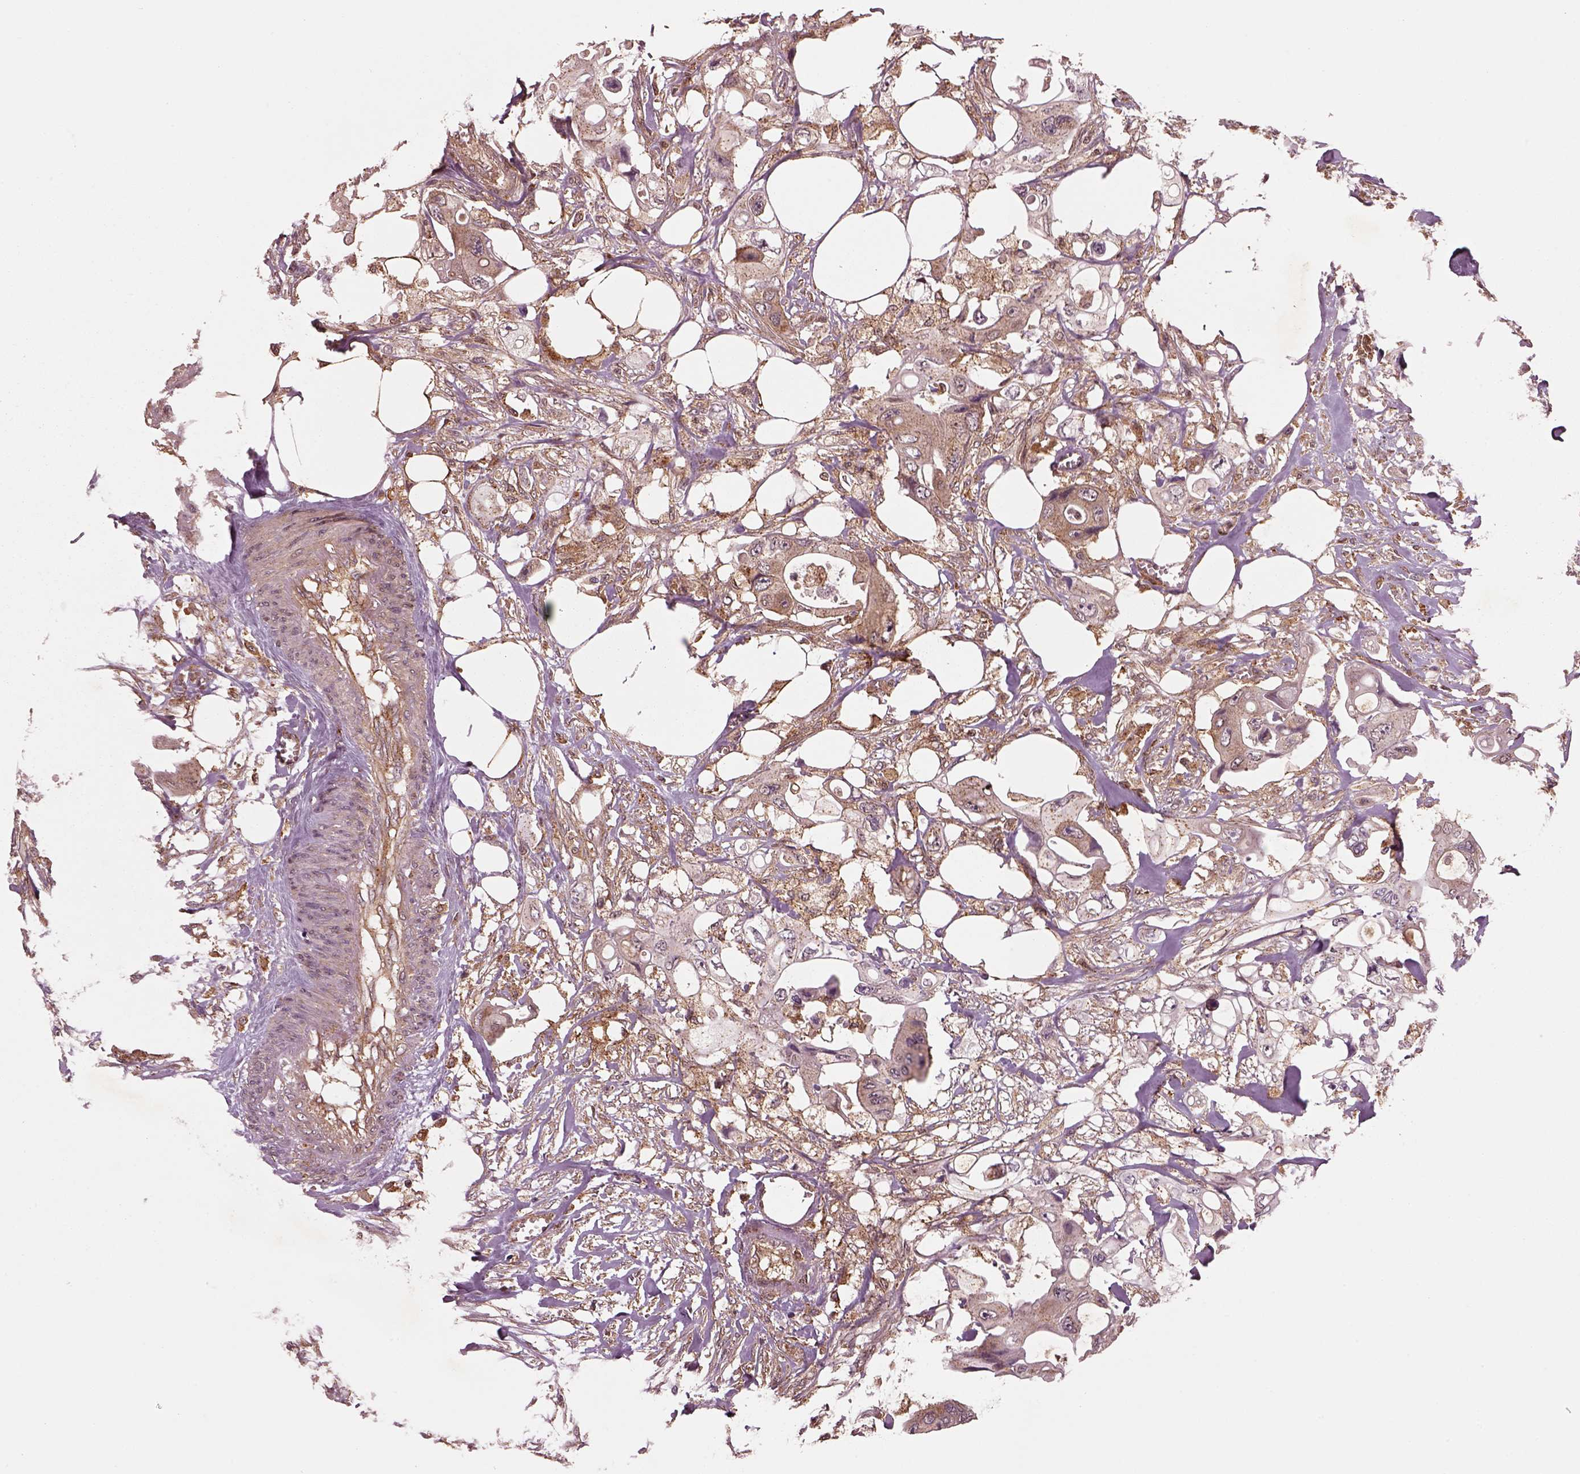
{"staining": {"intensity": "moderate", "quantity": "25%-75%", "location": "cytoplasmic/membranous"}, "tissue": "colorectal cancer", "cell_type": "Tumor cells", "image_type": "cancer", "snomed": [{"axis": "morphology", "description": "Adenocarcinoma, NOS"}, {"axis": "topography", "description": "Rectum"}], "caption": "Moderate cytoplasmic/membranous staining for a protein is identified in approximately 25%-75% of tumor cells of colorectal cancer using immunohistochemistry.", "gene": "WASHC2A", "patient": {"sex": "male", "age": 63}}